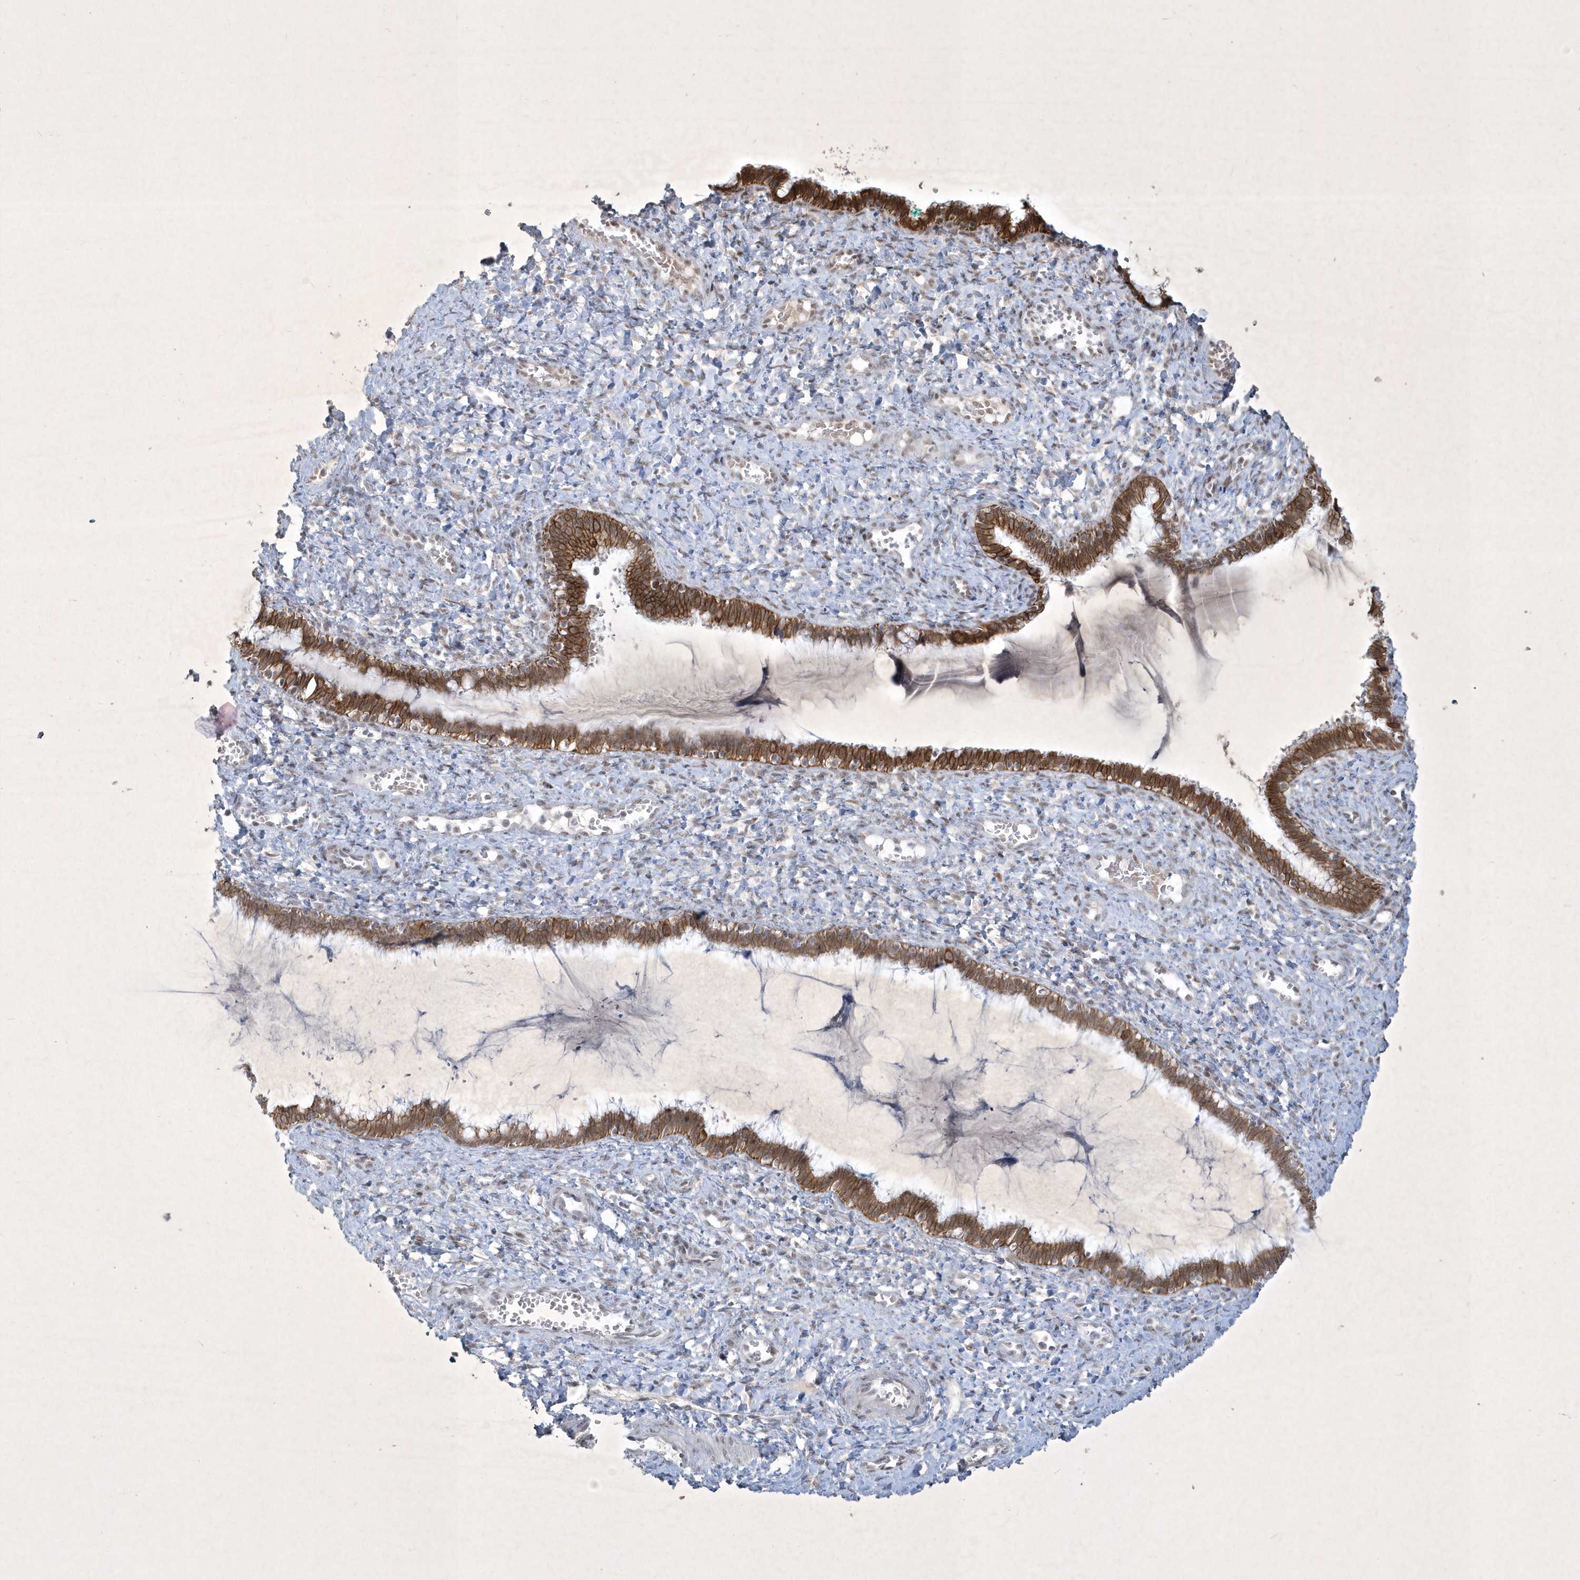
{"staining": {"intensity": "moderate", "quantity": ">75%", "location": "cytoplasmic/membranous"}, "tissue": "cervix", "cell_type": "Glandular cells", "image_type": "normal", "snomed": [{"axis": "morphology", "description": "Normal tissue, NOS"}, {"axis": "morphology", "description": "Adenocarcinoma, NOS"}, {"axis": "topography", "description": "Cervix"}], "caption": "Glandular cells demonstrate medium levels of moderate cytoplasmic/membranous expression in about >75% of cells in normal human cervix.", "gene": "ZBTB9", "patient": {"sex": "female", "age": 29}}